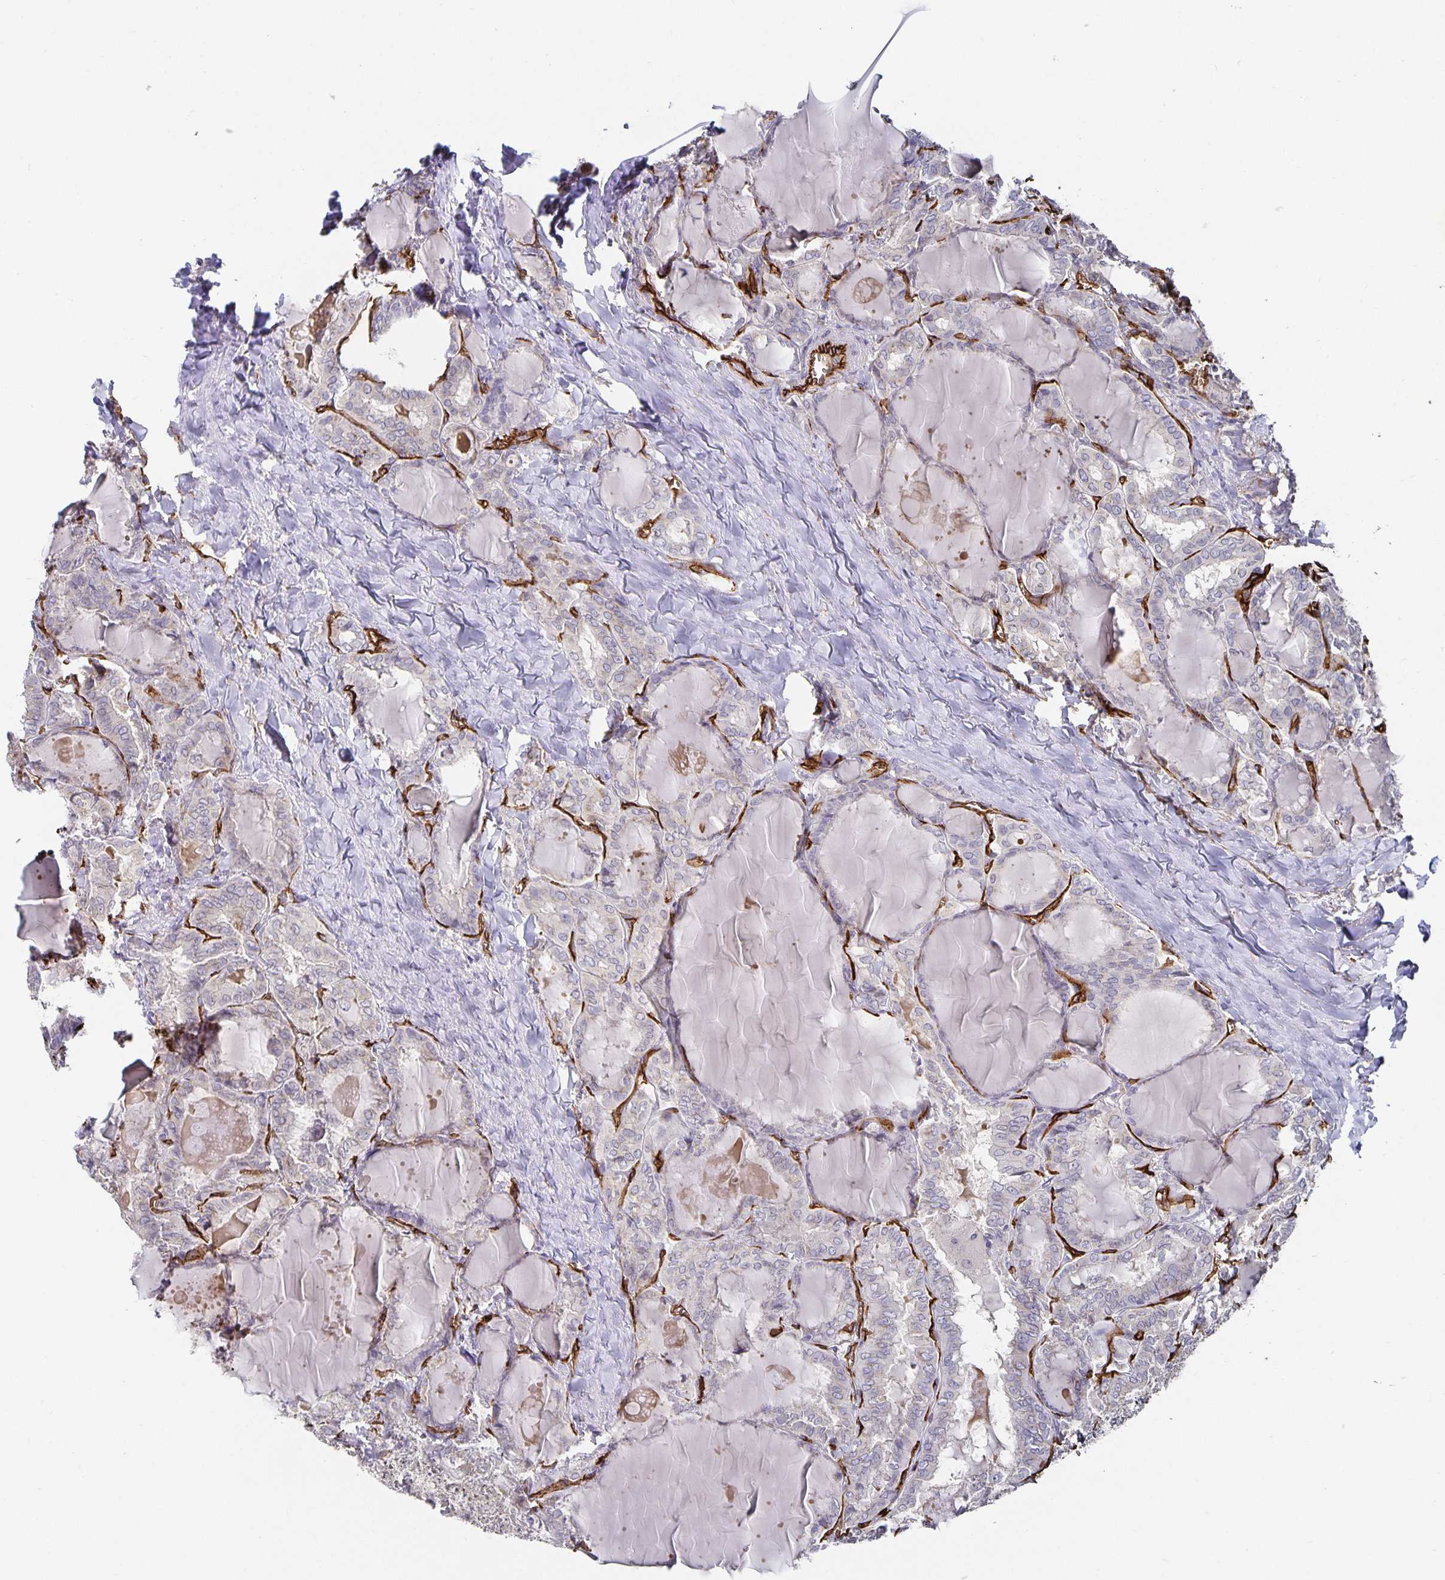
{"staining": {"intensity": "negative", "quantity": "none", "location": "none"}, "tissue": "thyroid cancer", "cell_type": "Tumor cells", "image_type": "cancer", "snomed": [{"axis": "morphology", "description": "Papillary adenocarcinoma, NOS"}, {"axis": "topography", "description": "Thyroid gland"}], "caption": "Immunohistochemistry of human thyroid cancer exhibits no positivity in tumor cells.", "gene": "PODXL", "patient": {"sex": "female", "age": 46}}